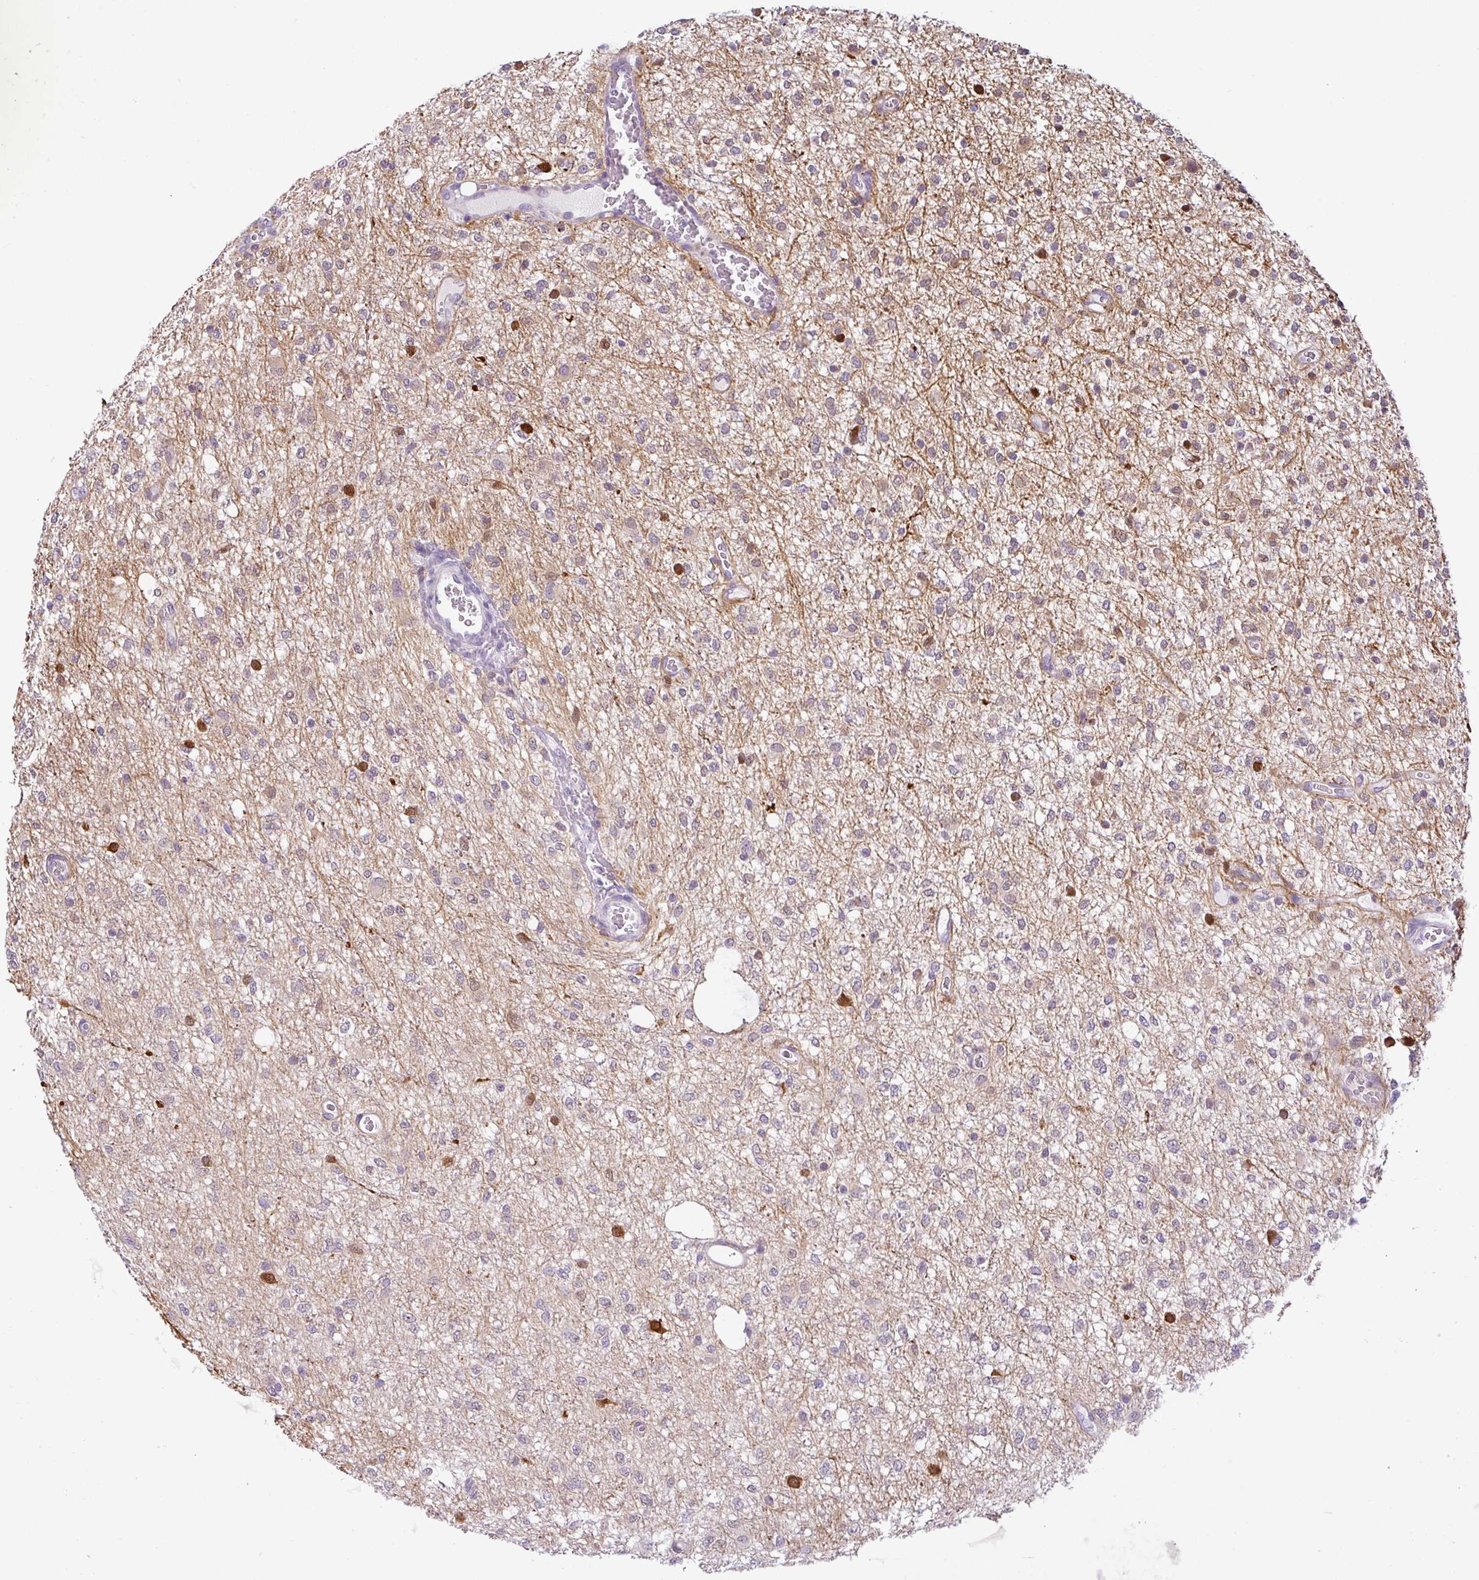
{"staining": {"intensity": "moderate", "quantity": "<25%", "location": "nuclear"}, "tissue": "glioma", "cell_type": "Tumor cells", "image_type": "cancer", "snomed": [{"axis": "morphology", "description": "Glioma, malignant, Low grade"}, {"axis": "topography", "description": "Cerebellum"}], "caption": "A low amount of moderate nuclear positivity is seen in approximately <25% of tumor cells in glioma tissue.", "gene": "HMCN2", "patient": {"sex": "female", "age": 5}}